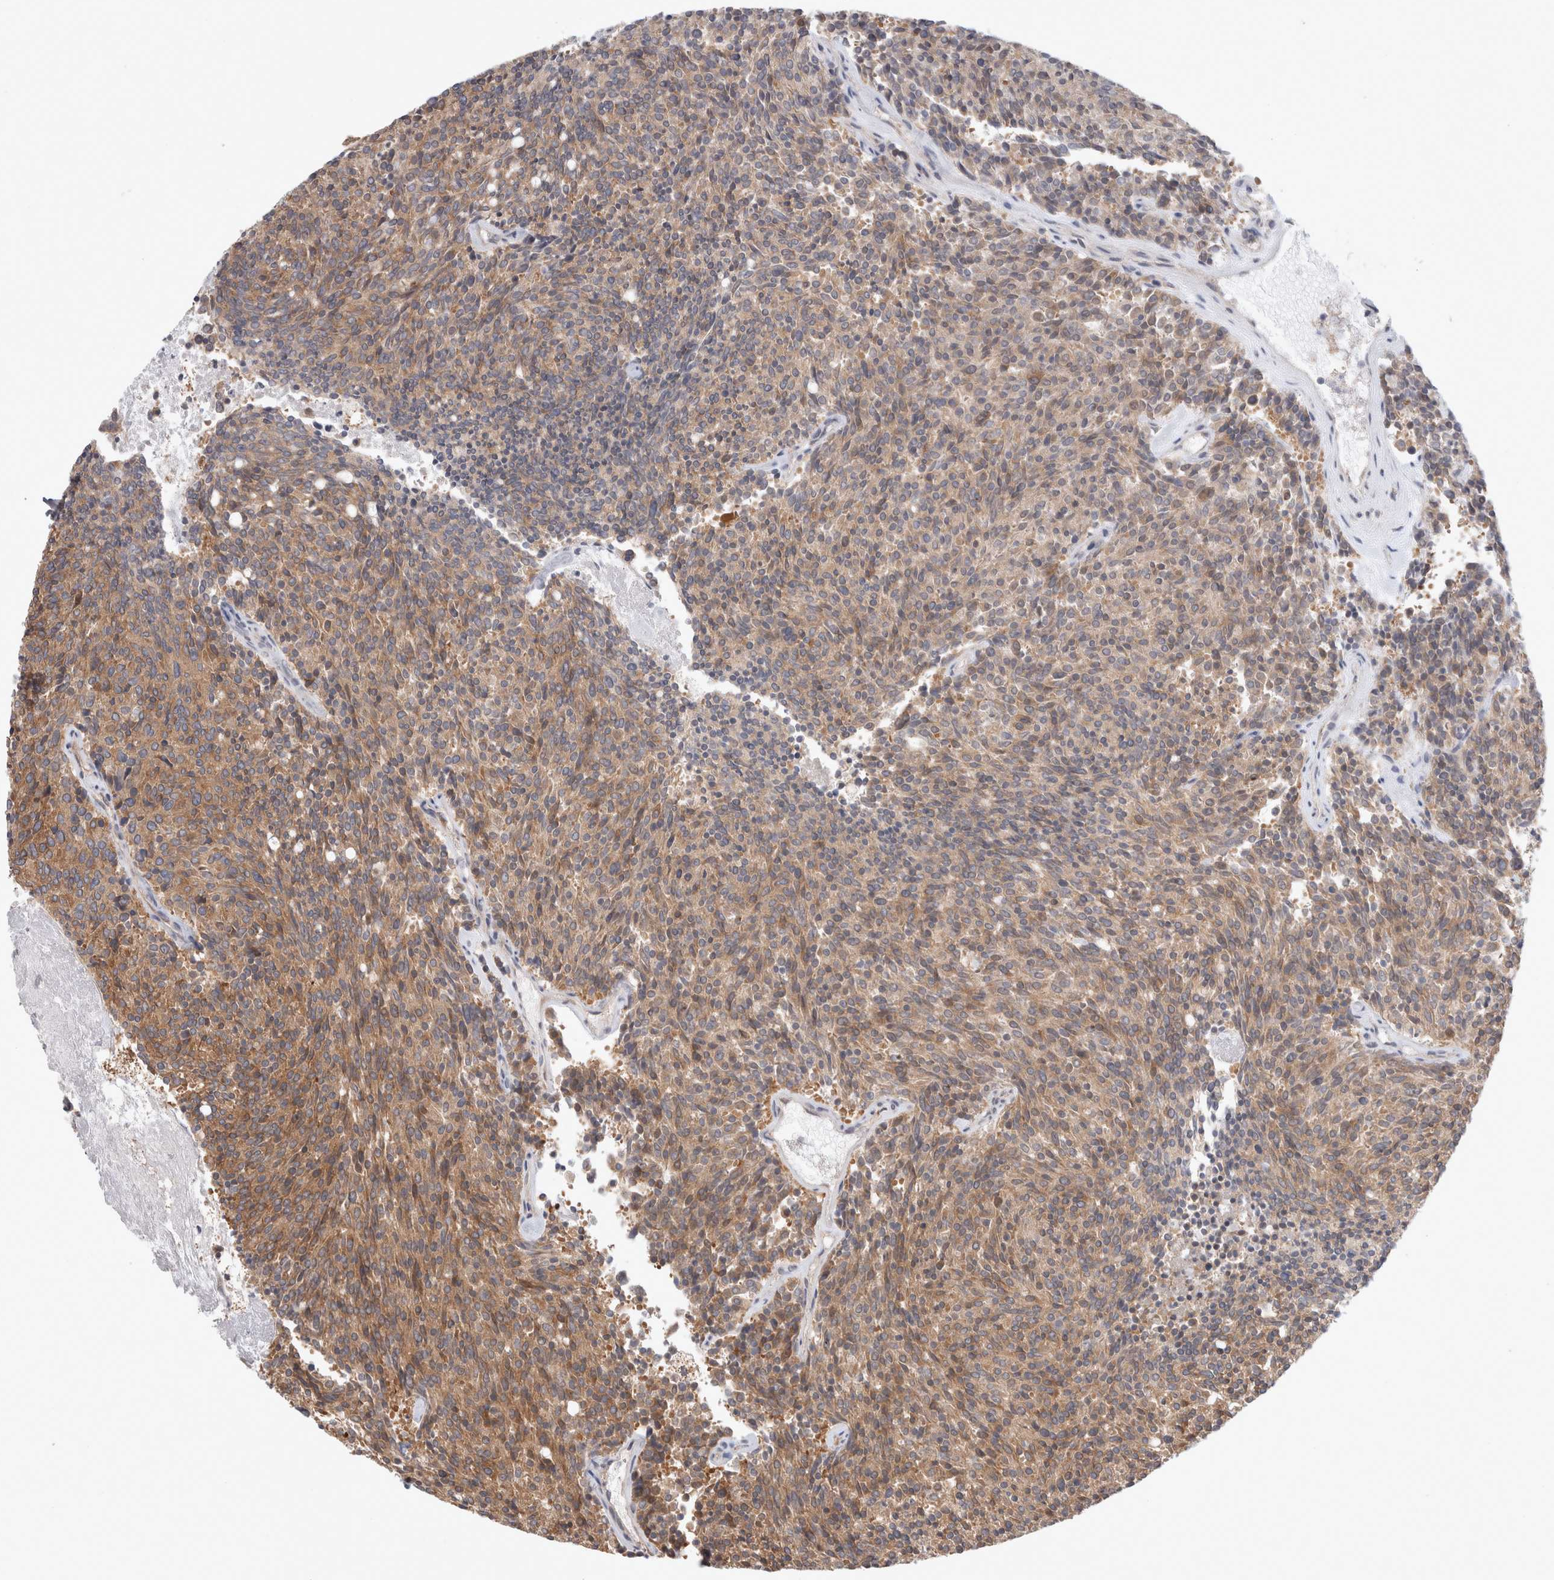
{"staining": {"intensity": "moderate", "quantity": ">75%", "location": "cytoplasmic/membranous"}, "tissue": "carcinoid", "cell_type": "Tumor cells", "image_type": "cancer", "snomed": [{"axis": "morphology", "description": "Carcinoid, malignant, NOS"}, {"axis": "topography", "description": "Pancreas"}], "caption": "A medium amount of moderate cytoplasmic/membranous staining is seen in about >75% of tumor cells in carcinoid tissue.", "gene": "HROB", "patient": {"sex": "female", "age": 54}}